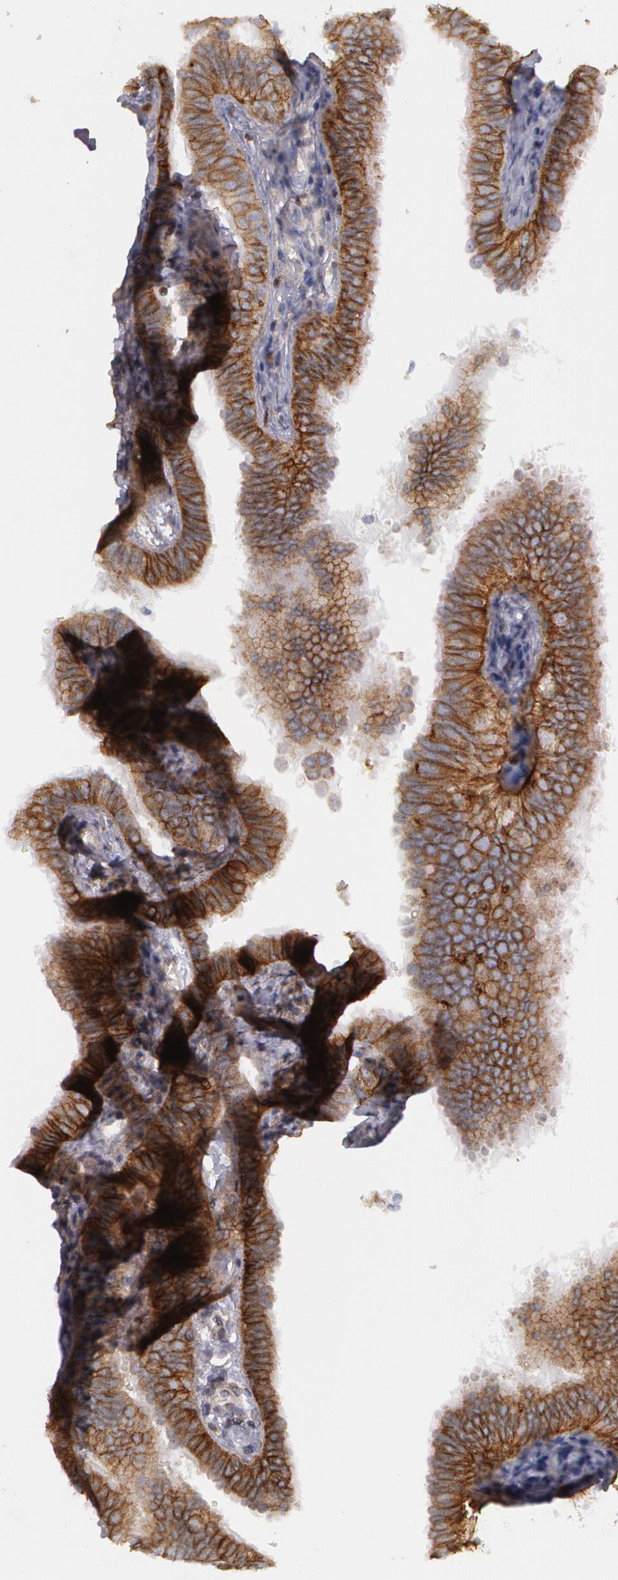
{"staining": {"intensity": "moderate", "quantity": ">75%", "location": "cytoplasmic/membranous"}, "tissue": "fallopian tube", "cell_type": "Glandular cells", "image_type": "normal", "snomed": [{"axis": "morphology", "description": "Normal tissue, NOS"}, {"axis": "morphology", "description": "Dermoid, NOS"}, {"axis": "topography", "description": "Fallopian tube"}], "caption": "Immunohistochemical staining of normal fallopian tube displays medium levels of moderate cytoplasmic/membranous positivity in about >75% of glandular cells.", "gene": "ERBB2", "patient": {"sex": "female", "age": 33}}